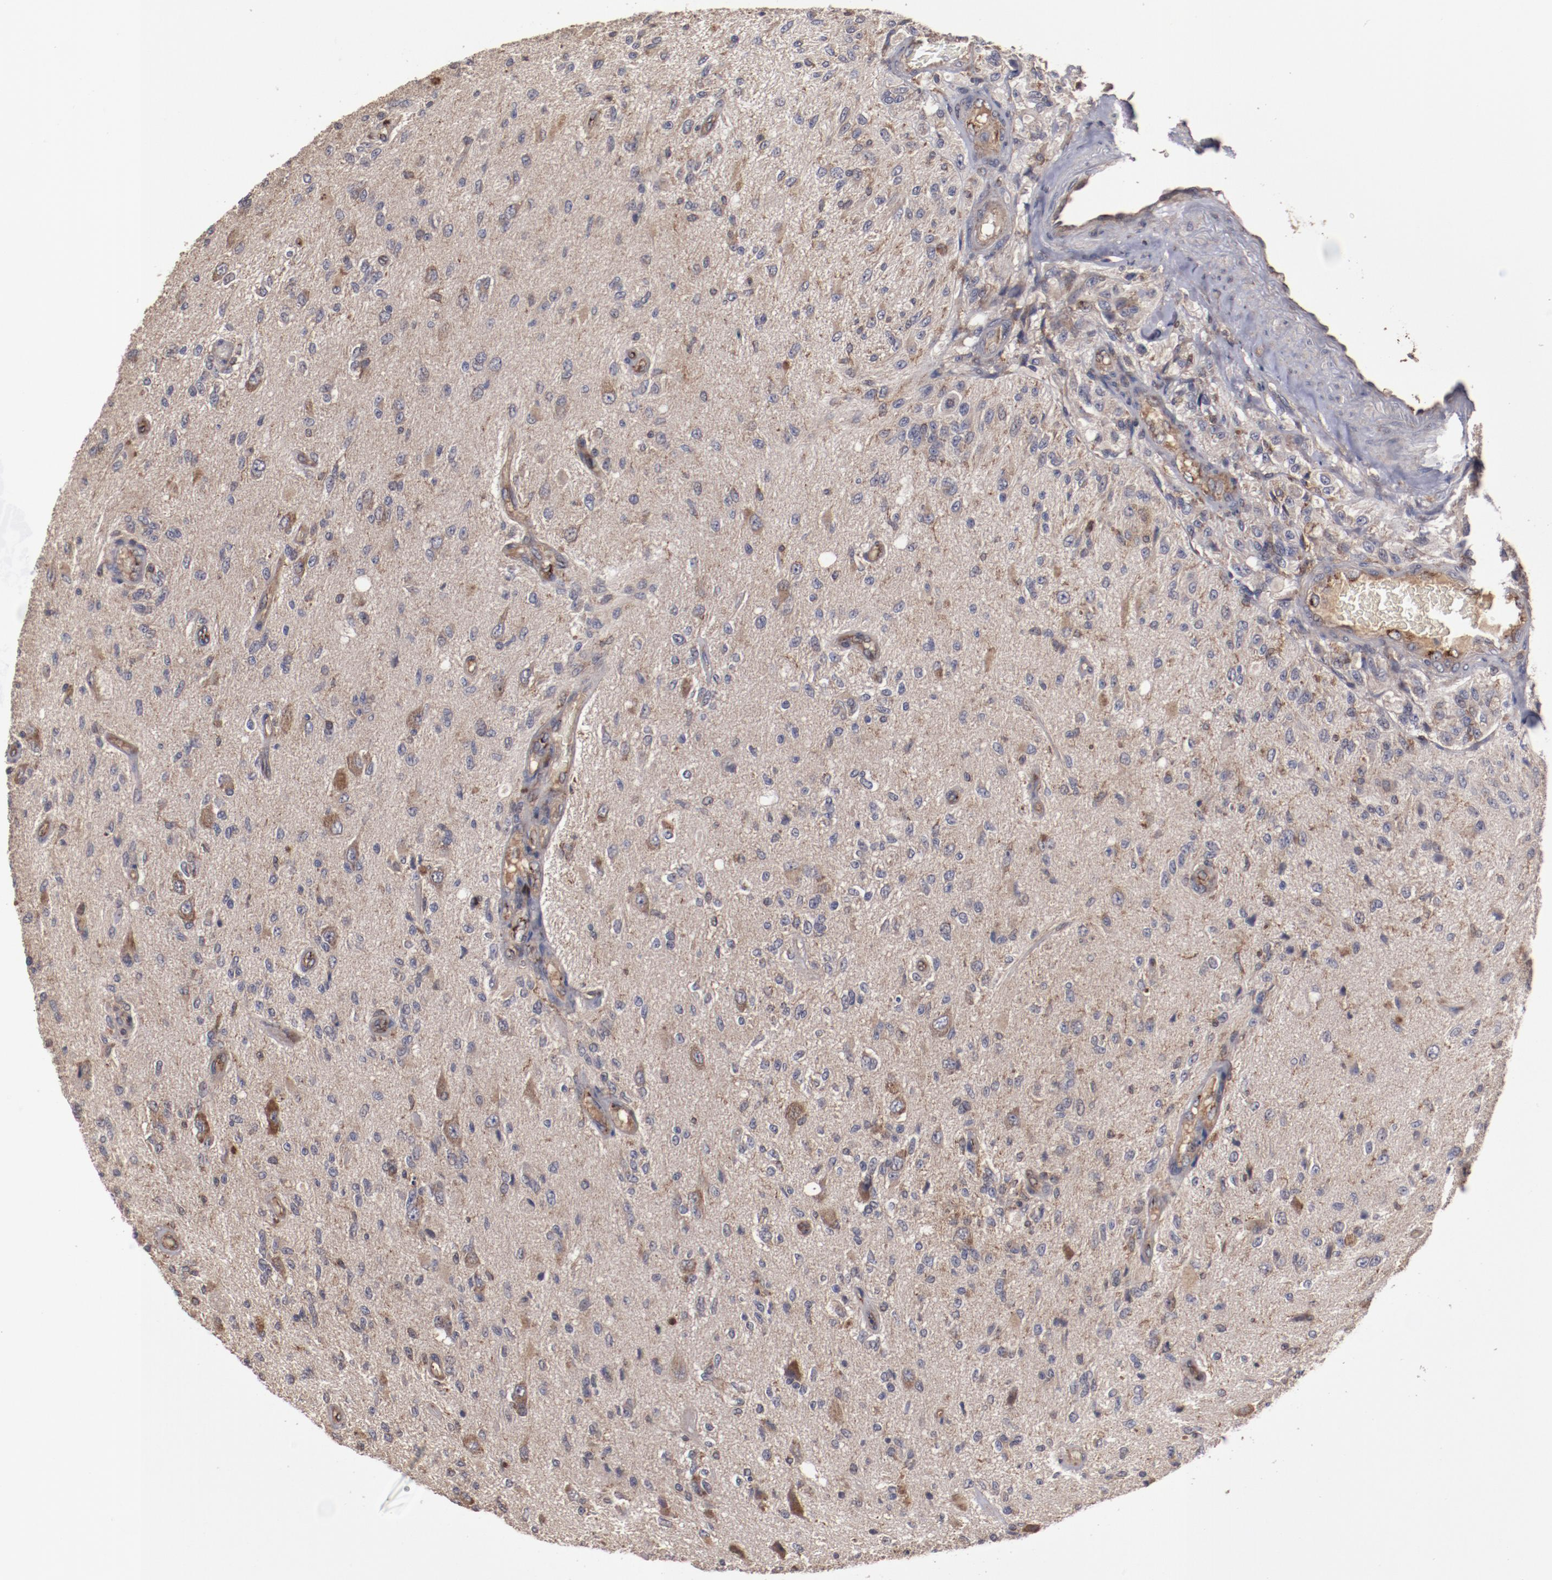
{"staining": {"intensity": "moderate", "quantity": ">75%", "location": "cytoplasmic/membranous"}, "tissue": "glioma", "cell_type": "Tumor cells", "image_type": "cancer", "snomed": [{"axis": "morphology", "description": "Normal tissue, NOS"}, {"axis": "morphology", "description": "Glioma, malignant, High grade"}, {"axis": "topography", "description": "Cerebral cortex"}], "caption": "A photomicrograph of human malignant high-grade glioma stained for a protein displays moderate cytoplasmic/membranous brown staining in tumor cells.", "gene": "DIPK2B", "patient": {"sex": "male", "age": 77}}